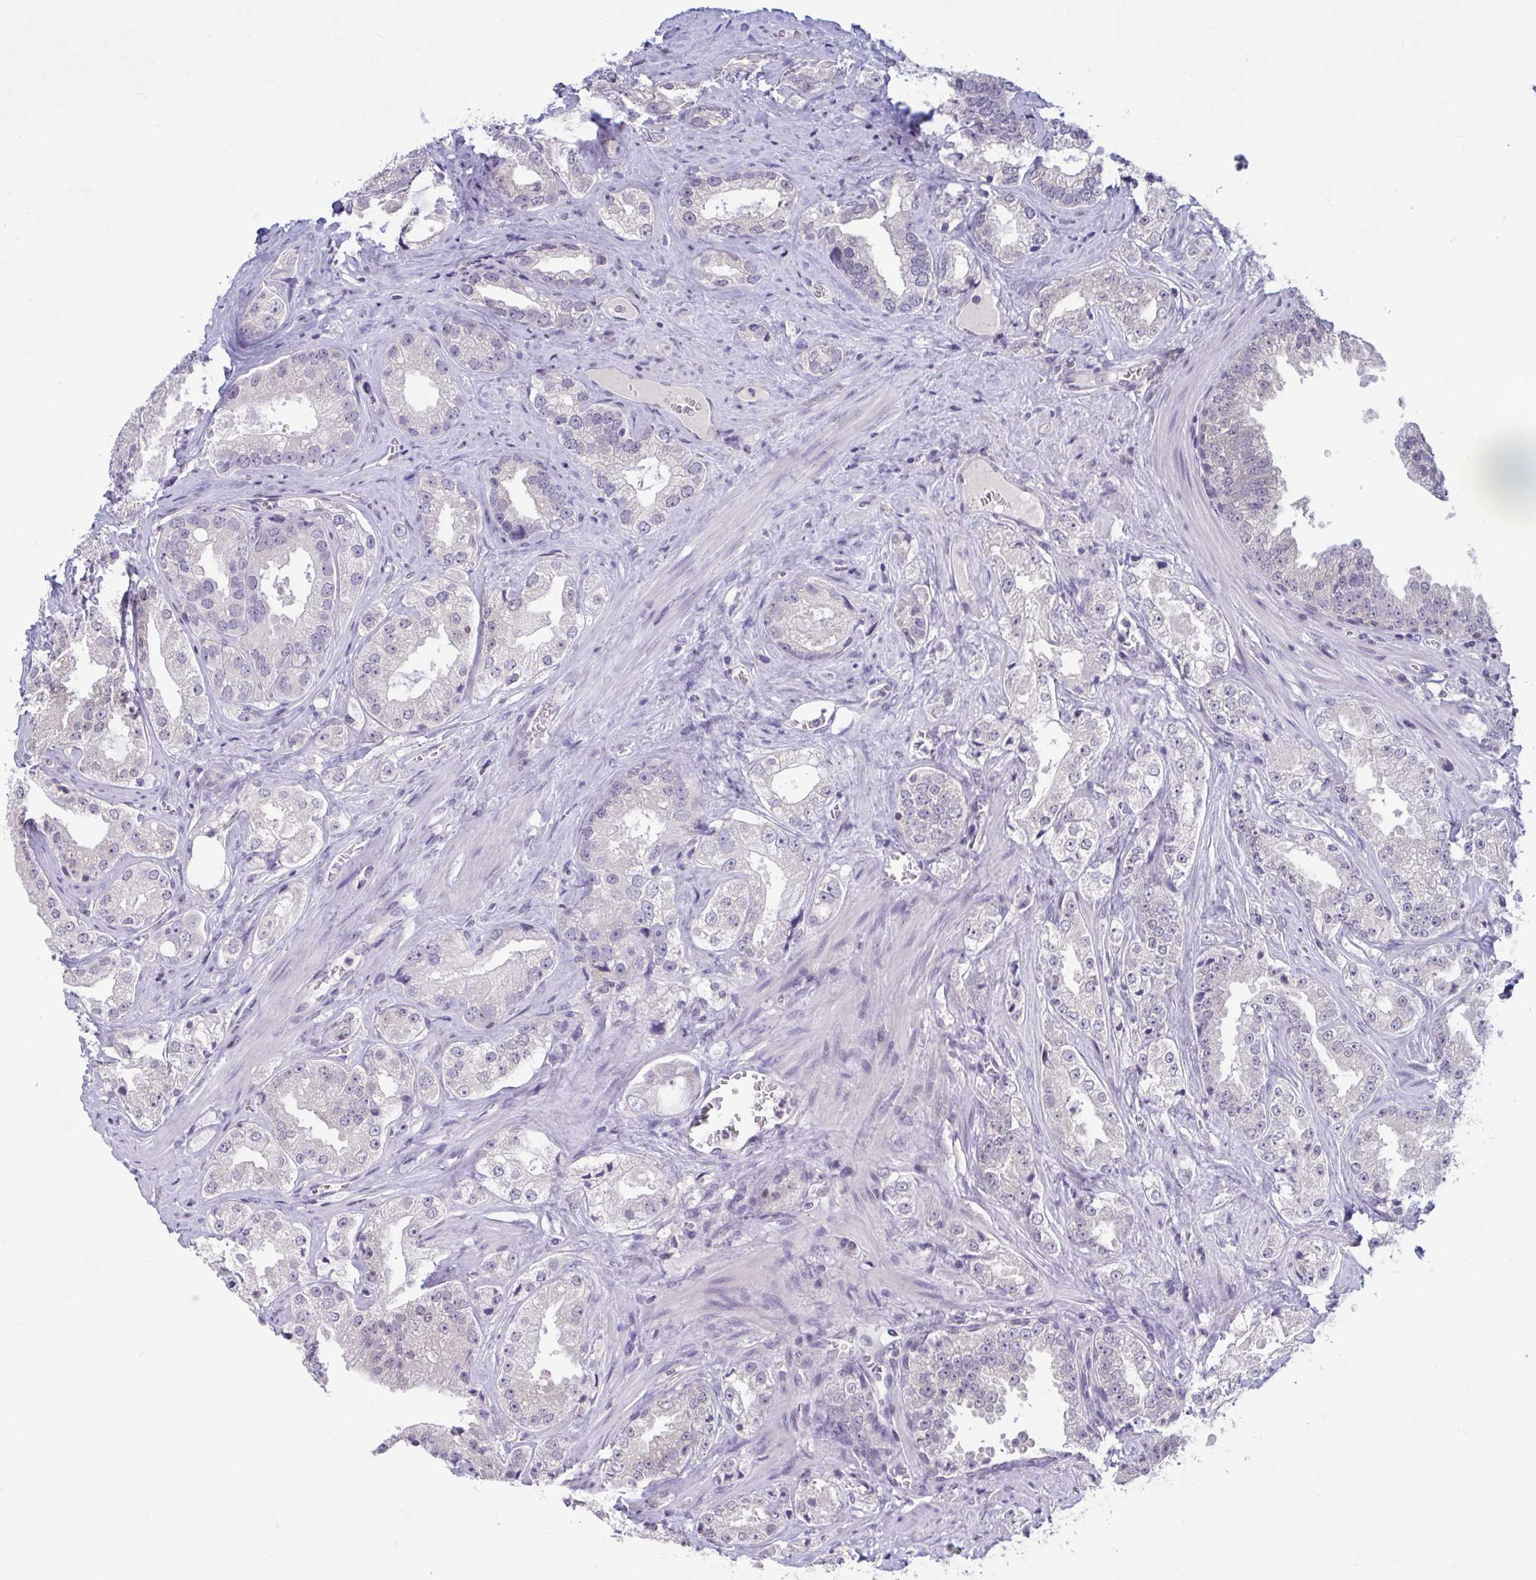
{"staining": {"intensity": "negative", "quantity": "none", "location": "none"}, "tissue": "prostate cancer", "cell_type": "Tumor cells", "image_type": "cancer", "snomed": [{"axis": "morphology", "description": "Adenocarcinoma, High grade"}, {"axis": "topography", "description": "Prostate"}], "caption": "Tumor cells are negative for protein expression in human prostate high-grade adenocarcinoma.", "gene": "ARPP19", "patient": {"sex": "male", "age": 67}}